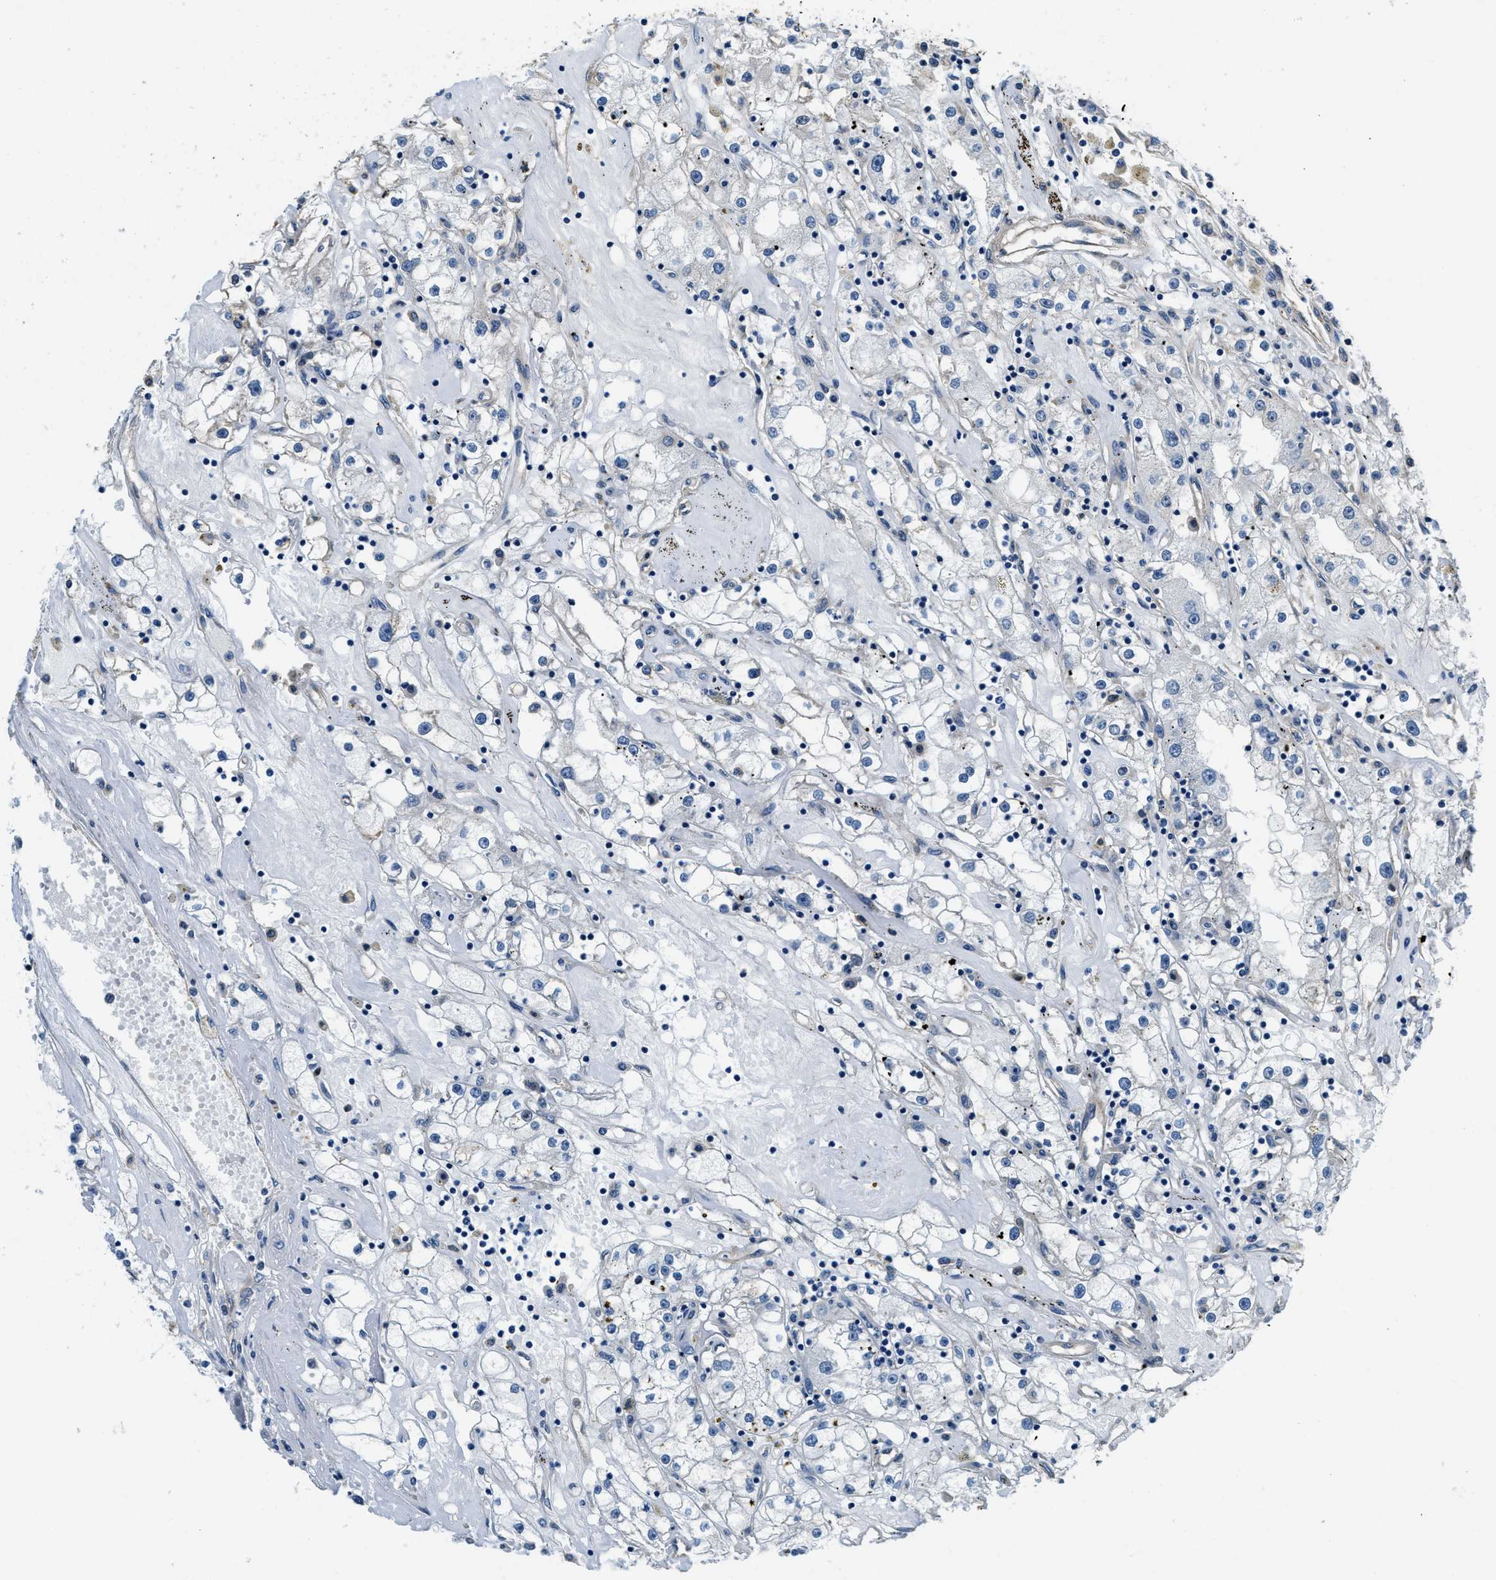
{"staining": {"intensity": "negative", "quantity": "none", "location": "none"}, "tissue": "renal cancer", "cell_type": "Tumor cells", "image_type": "cancer", "snomed": [{"axis": "morphology", "description": "Adenocarcinoma, NOS"}, {"axis": "topography", "description": "Kidney"}], "caption": "Immunohistochemistry micrograph of neoplastic tissue: renal adenocarcinoma stained with DAB demonstrates no significant protein staining in tumor cells.", "gene": "TWF1", "patient": {"sex": "male", "age": 56}}